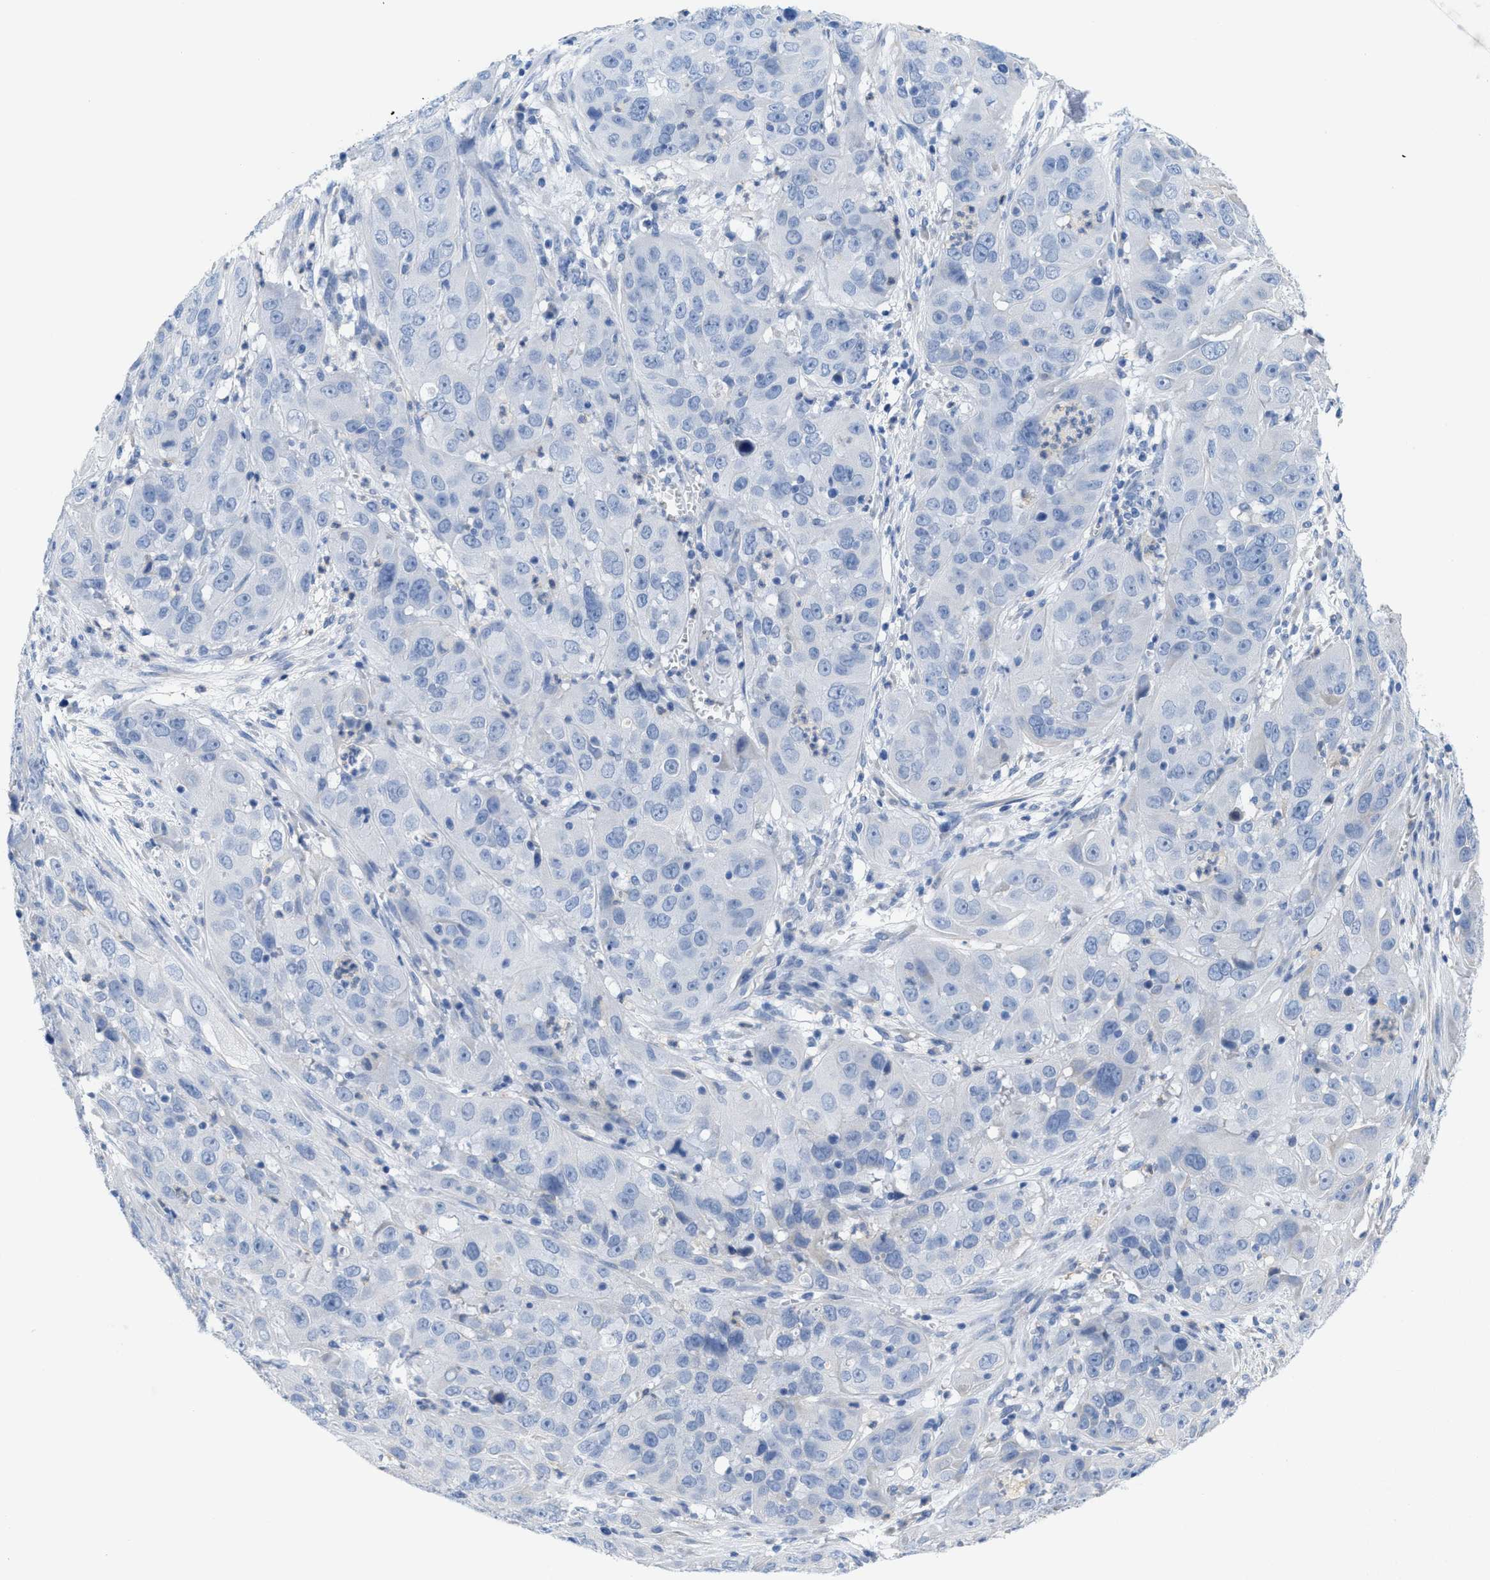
{"staining": {"intensity": "negative", "quantity": "none", "location": "none"}, "tissue": "cervical cancer", "cell_type": "Tumor cells", "image_type": "cancer", "snomed": [{"axis": "morphology", "description": "Squamous cell carcinoma, NOS"}, {"axis": "topography", "description": "Cervix"}], "caption": "An immunohistochemistry micrograph of cervical cancer (squamous cell carcinoma) is shown. There is no staining in tumor cells of cervical cancer (squamous cell carcinoma). (Brightfield microscopy of DAB (3,3'-diaminobenzidine) immunohistochemistry at high magnification).", "gene": "CPA2", "patient": {"sex": "female", "age": 32}}